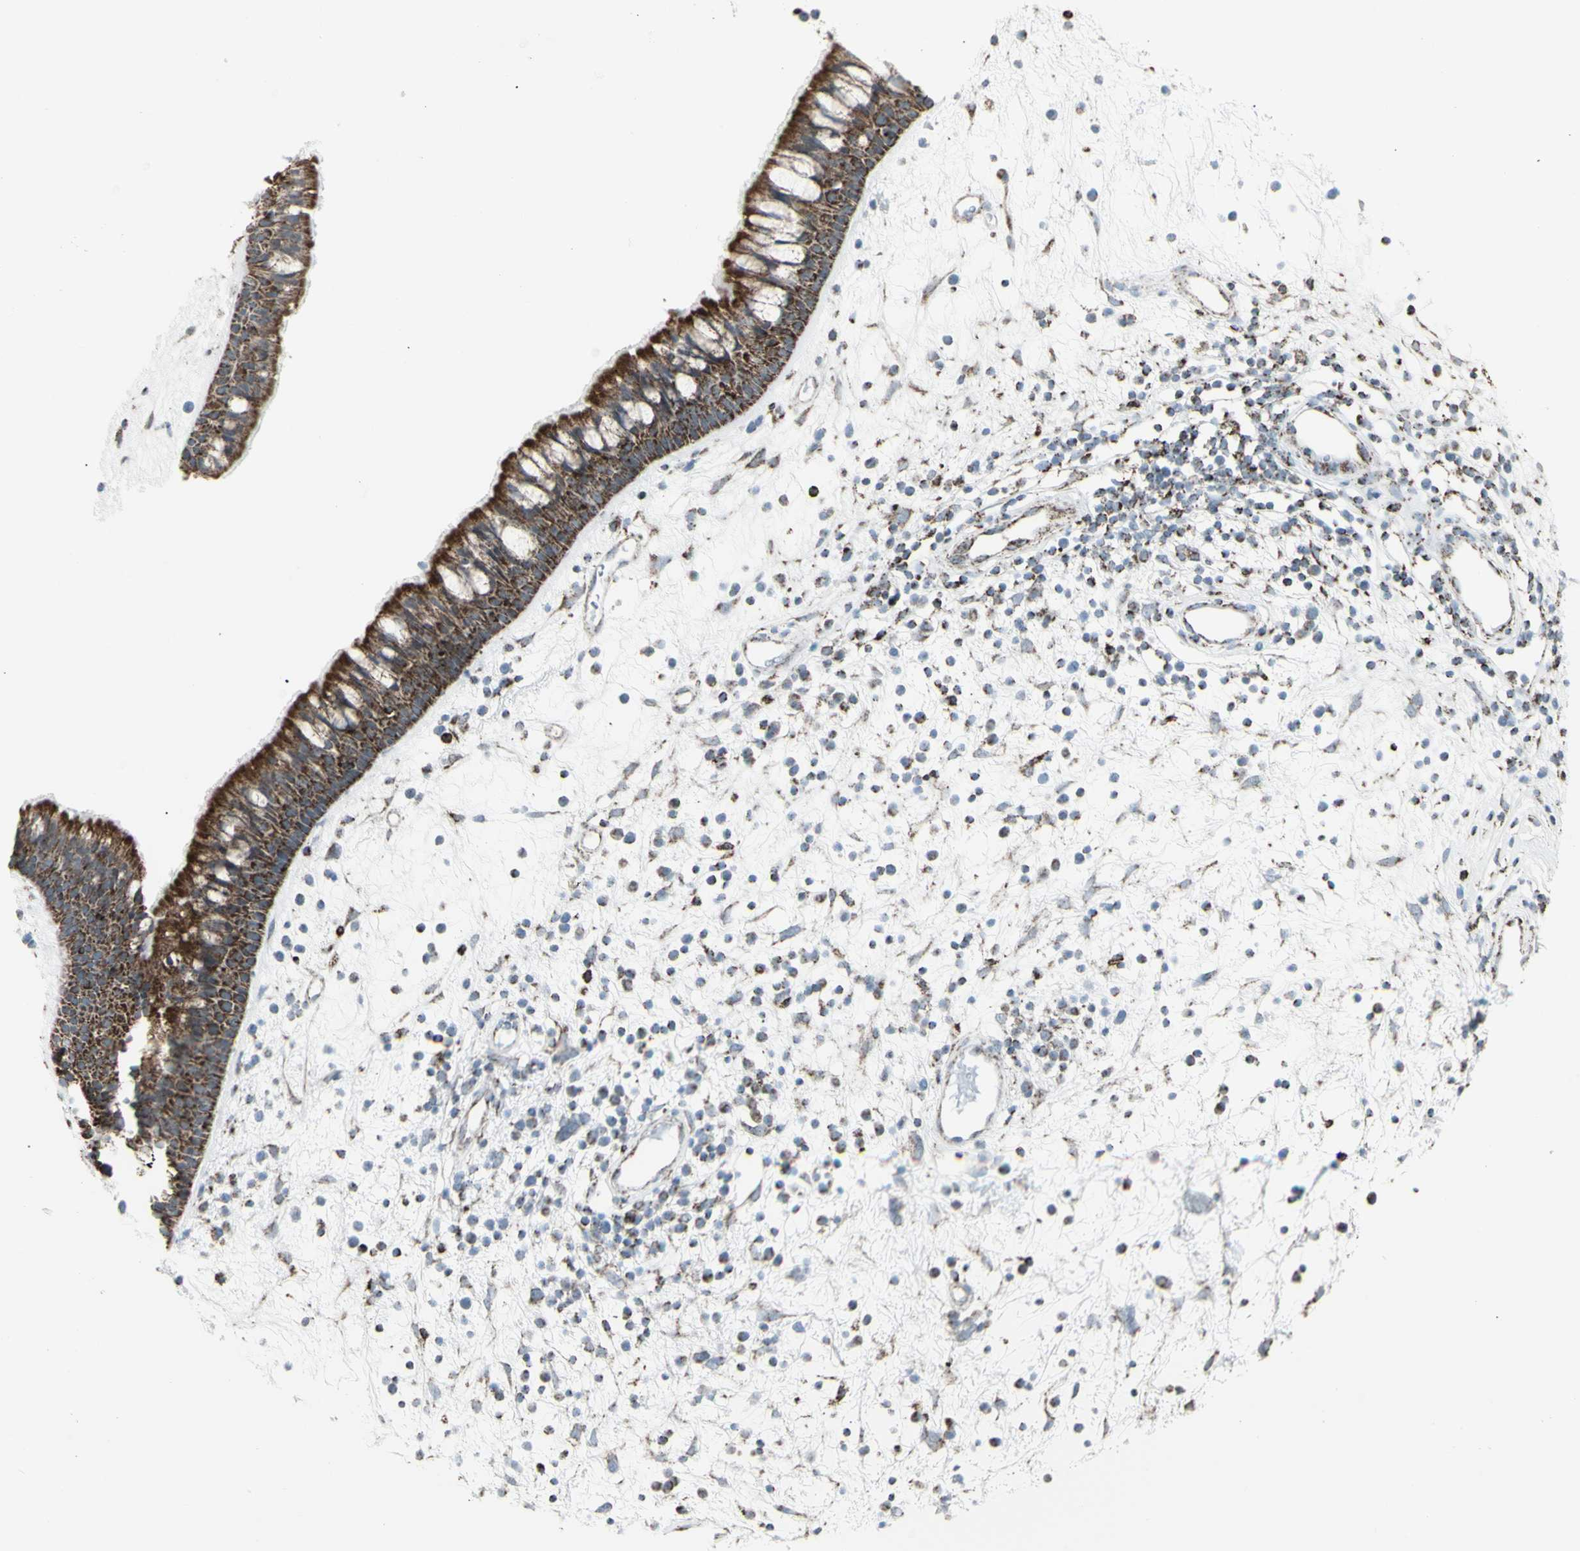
{"staining": {"intensity": "strong", "quantity": ">75%", "location": "cytoplasmic/membranous"}, "tissue": "nasopharynx", "cell_type": "Respiratory epithelial cells", "image_type": "normal", "snomed": [{"axis": "morphology", "description": "Normal tissue, NOS"}, {"axis": "morphology", "description": "Inflammation, NOS"}, {"axis": "topography", "description": "Nasopharynx"}], "caption": "High-power microscopy captured an IHC histopathology image of benign nasopharynx, revealing strong cytoplasmic/membranous expression in approximately >75% of respiratory epithelial cells. The protein of interest is stained brown, and the nuclei are stained in blue (DAB (3,3'-diaminobenzidine) IHC with brightfield microscopy, high magnification).", "gene": "PLGRKT", "patient": {"sex": "male", "age": 48}}